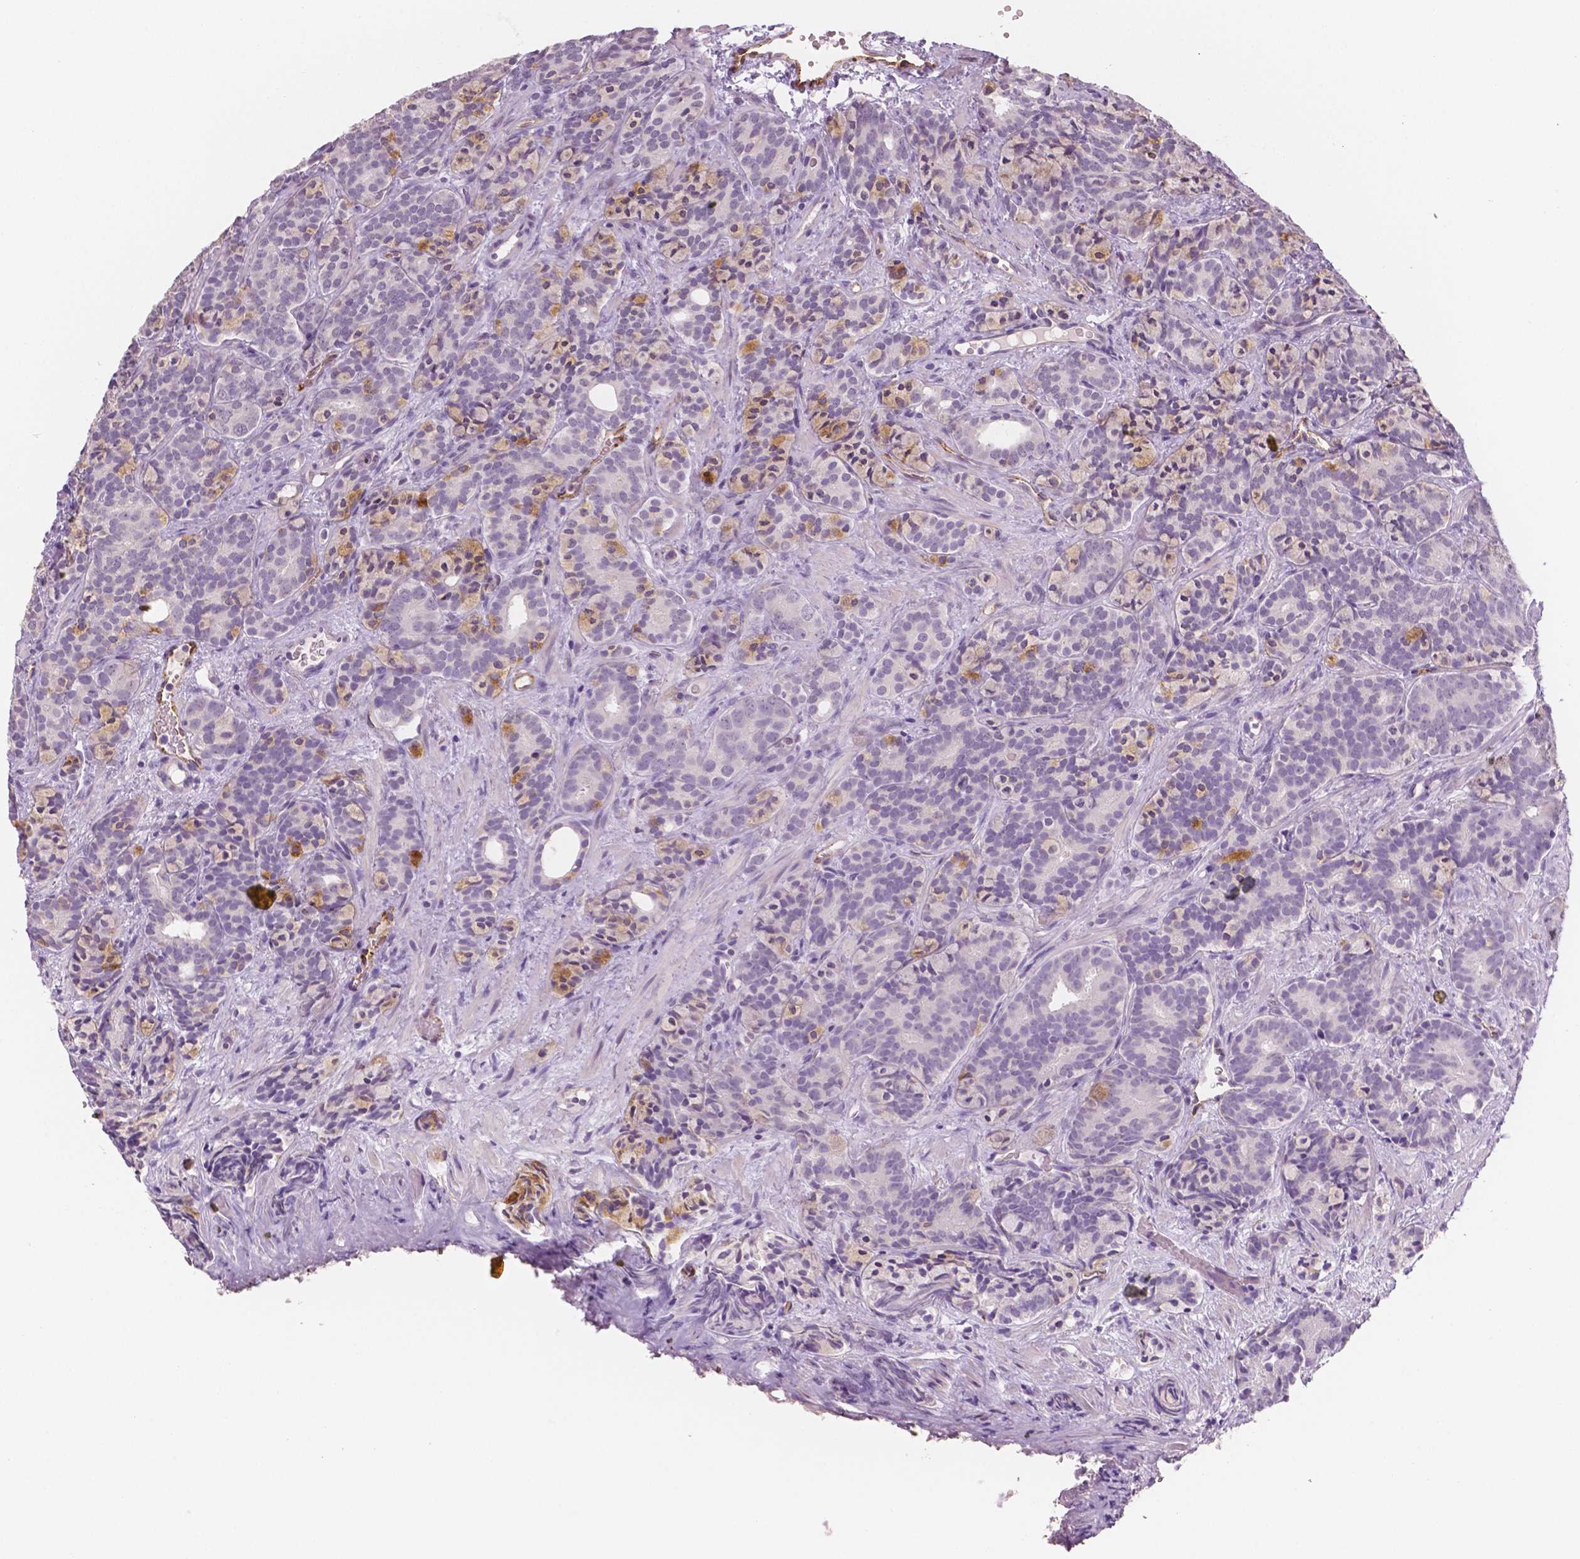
{"staining": {"intensity": "weak", "quantity": "<25%", "location": "cytoplasmic/membranous"}, "tissue": "prostate cancer", "cell_type": "Tumor cells", "image_type": "cancer", "snomed": [{"axis": "morphology", "description": "Adenocarcinoma, High grade"}, {"axis": "topography", "description": "Prostate"}], "caption": "The micrograph exhibits no significant staining in tumor cells of high-grade adenocarcinoma (prostate).", "gene": "TSPAN7", "patient": {"sex": "male", "age": 84}}